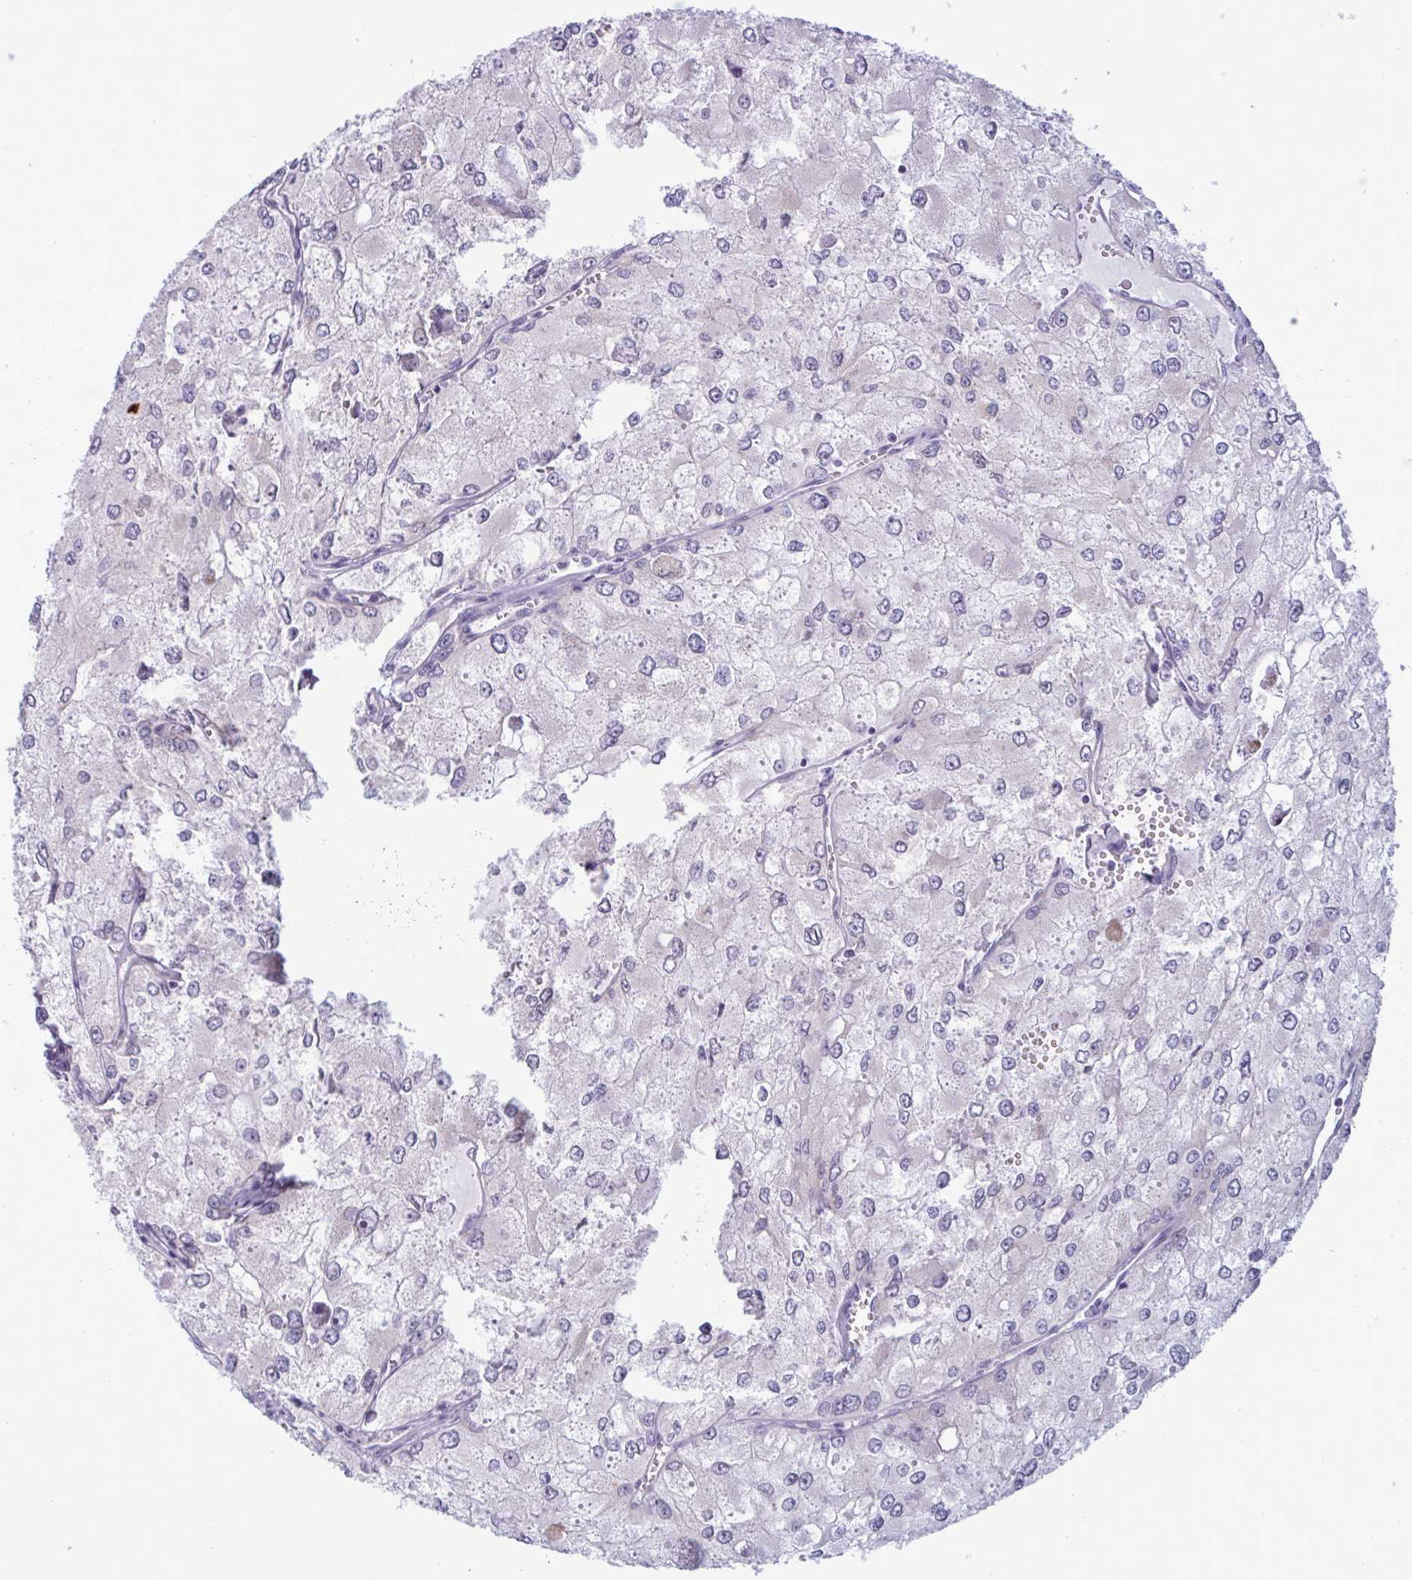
{"staining": {"intensity": "negative", "quantity": "none", "location": "none"}, "tissue": "renal cancer", "cell_type": "Tumor cells", "image_type": "cancer", "snomed": [{"axis": "morphology", "description": "Adenocarcinoma, NOS"}, {"axis": "topography", "description": "Kidney"}], "caption": "The micrograph exhibits no staining of tumor cells in renal cancer.", "gene": "DOCK11", "patient": {"sex": "female", "age": 70}}